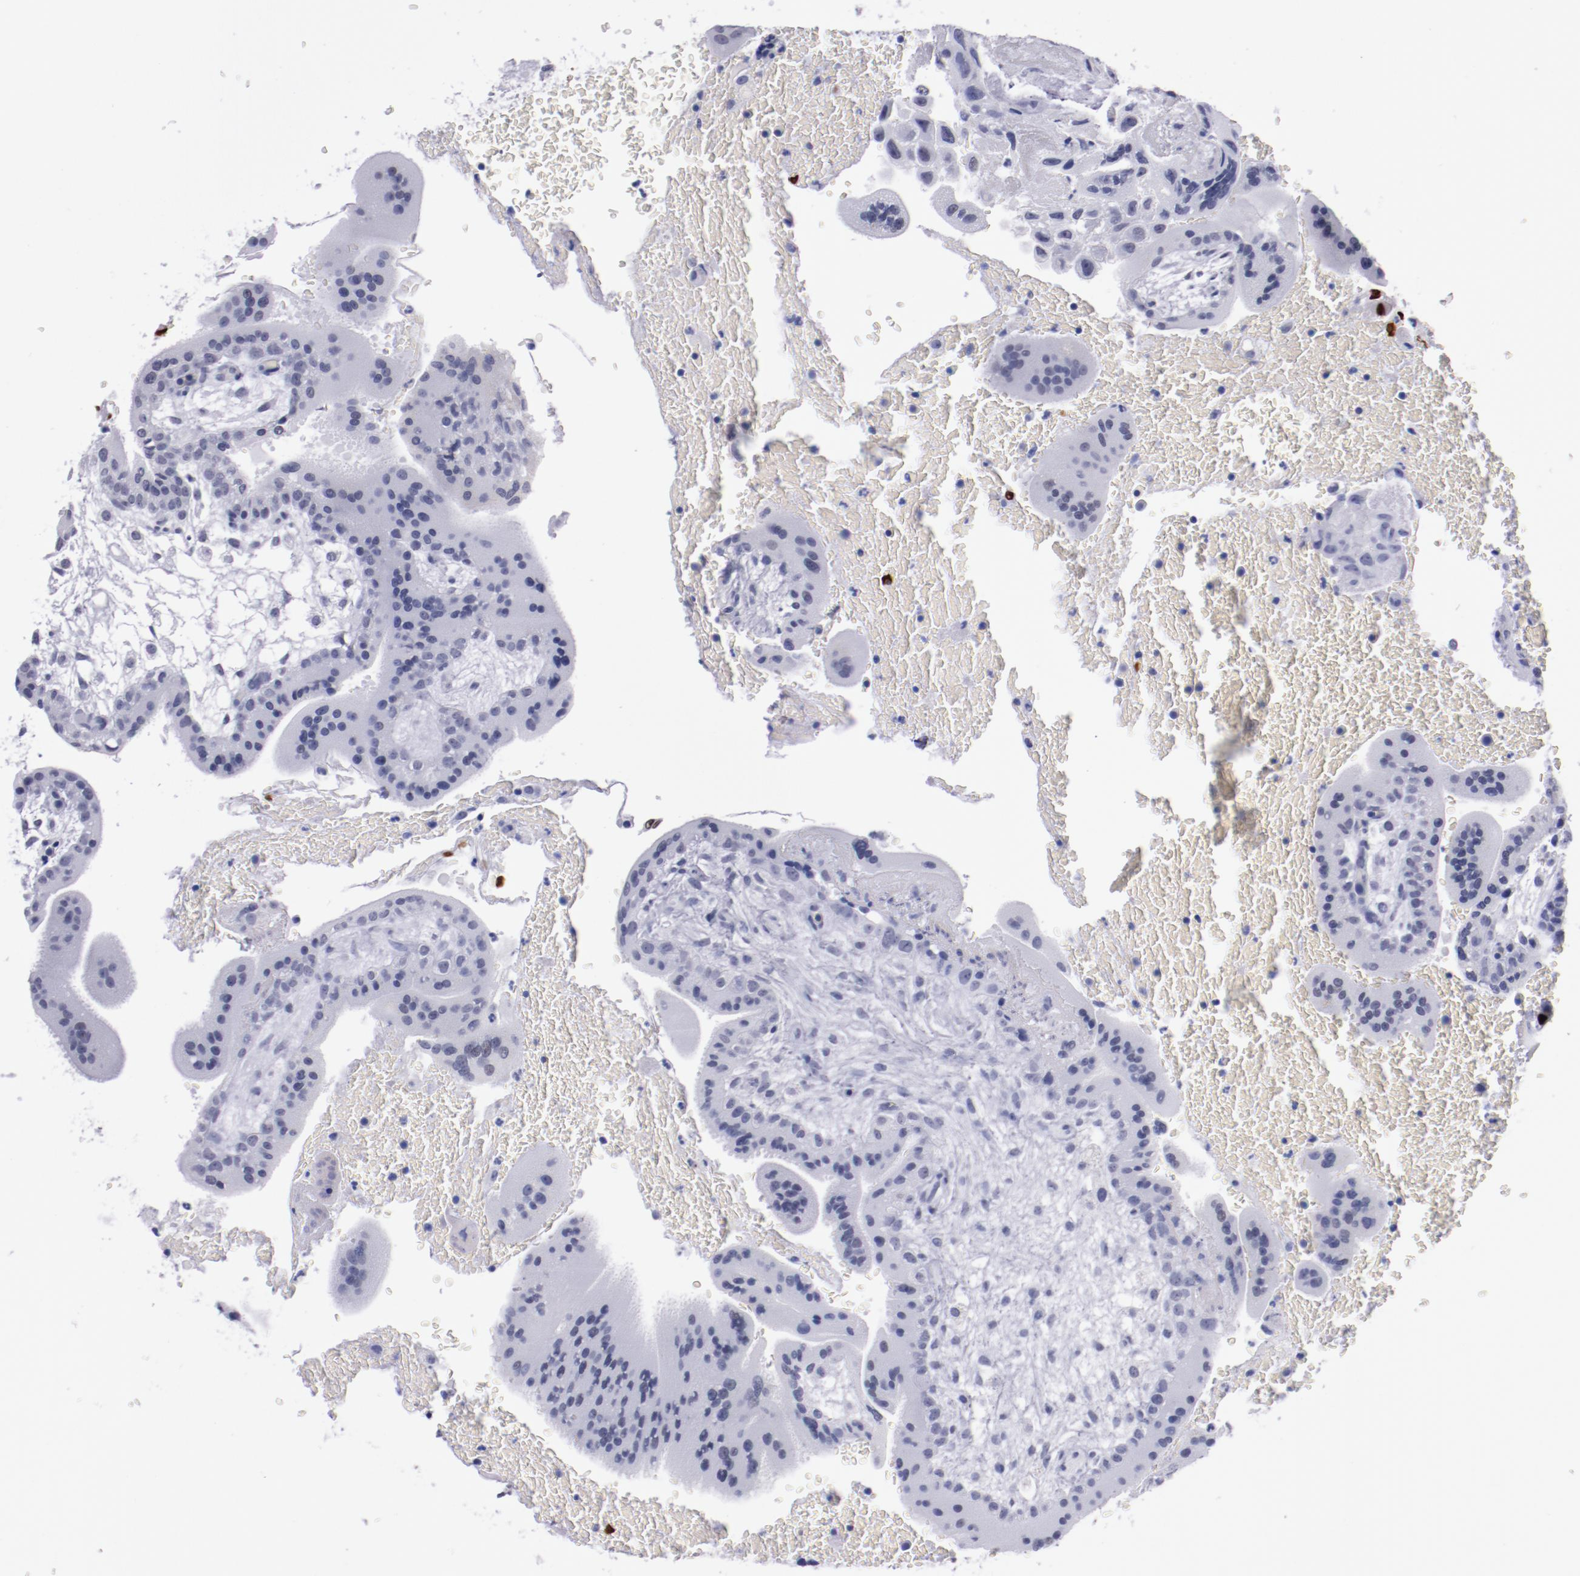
{"staining": {"intensity": "strong", "quantity": ">75%", "location": "nuclear"}, "tissue": "placenta", "cell_type": "Decidual cells", "image_type": "normal", "snomed": [{"axis": "morphology", "description": "Normal tissue, NOS"}, {"axis": "topography", "description": "Placenta"}], "caption": "A brown stain labels strong nuclear positivity of a protein in decidual cells of normal placenta. Ihc stains the protein in brown and the nuclei are stained blue.", "gene": "HNF1B", "patient": {"sex": "female", "age": 35}}